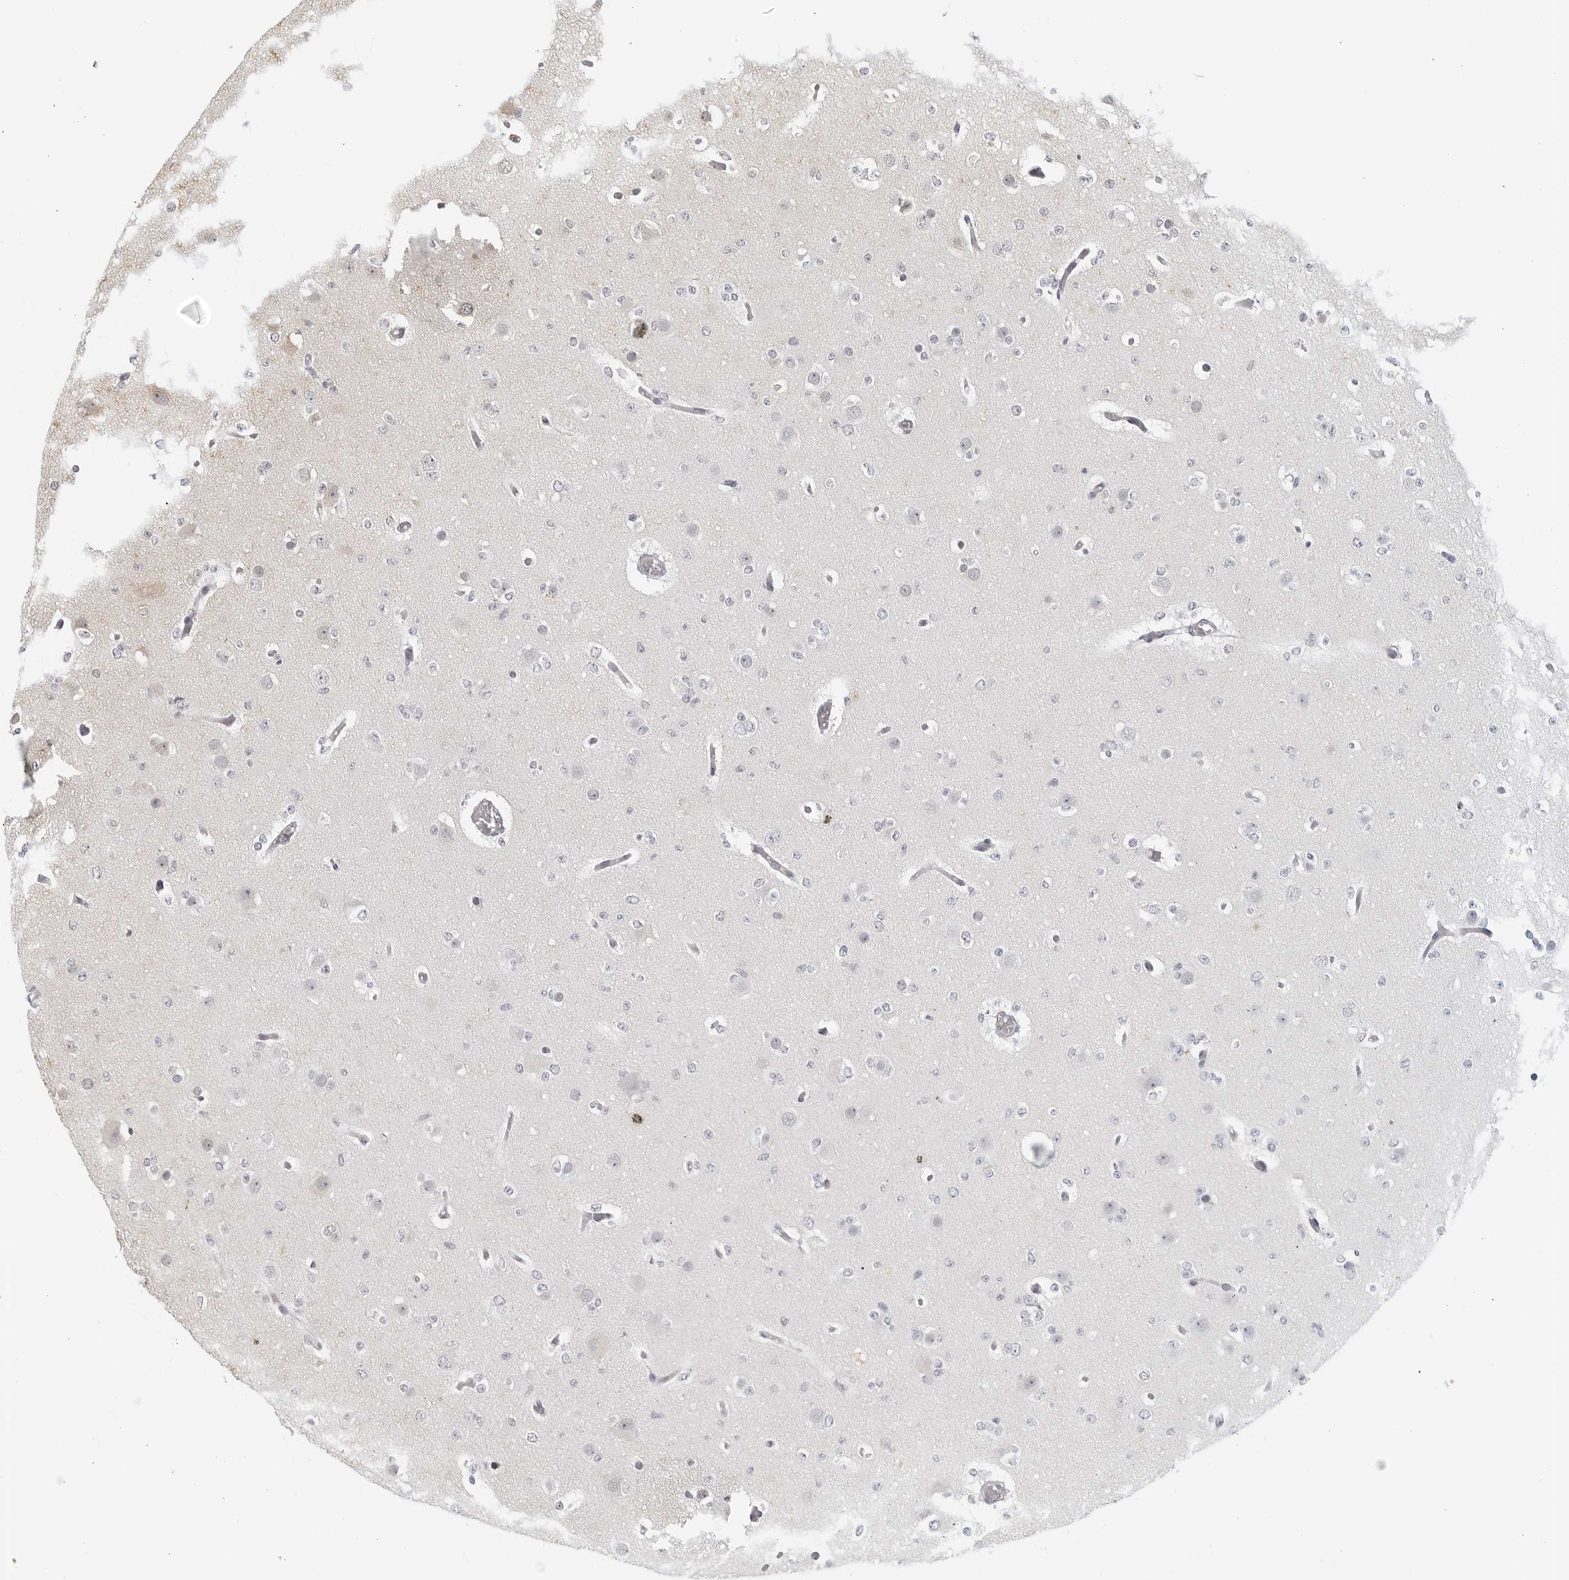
{"staining": {"intensity": "negative", "quantity": "none", "location": "none"}, "tissue": "glioma", "cell_type": "Tumor cells", "image_type": "cancer", "snomed": [{"axis": "morphology", "description": "Glioma, malignant, Low grade"}, {"axis": "topography", "description": "Brain"}], "caption": "DAB (3,3'-diaminobenzidine) immunohistochemical staining of glioma shows no significant positivity in tumor cells.", "gene": "RAB11FIP3", "patient": {"sex": "female", "age": 22}}